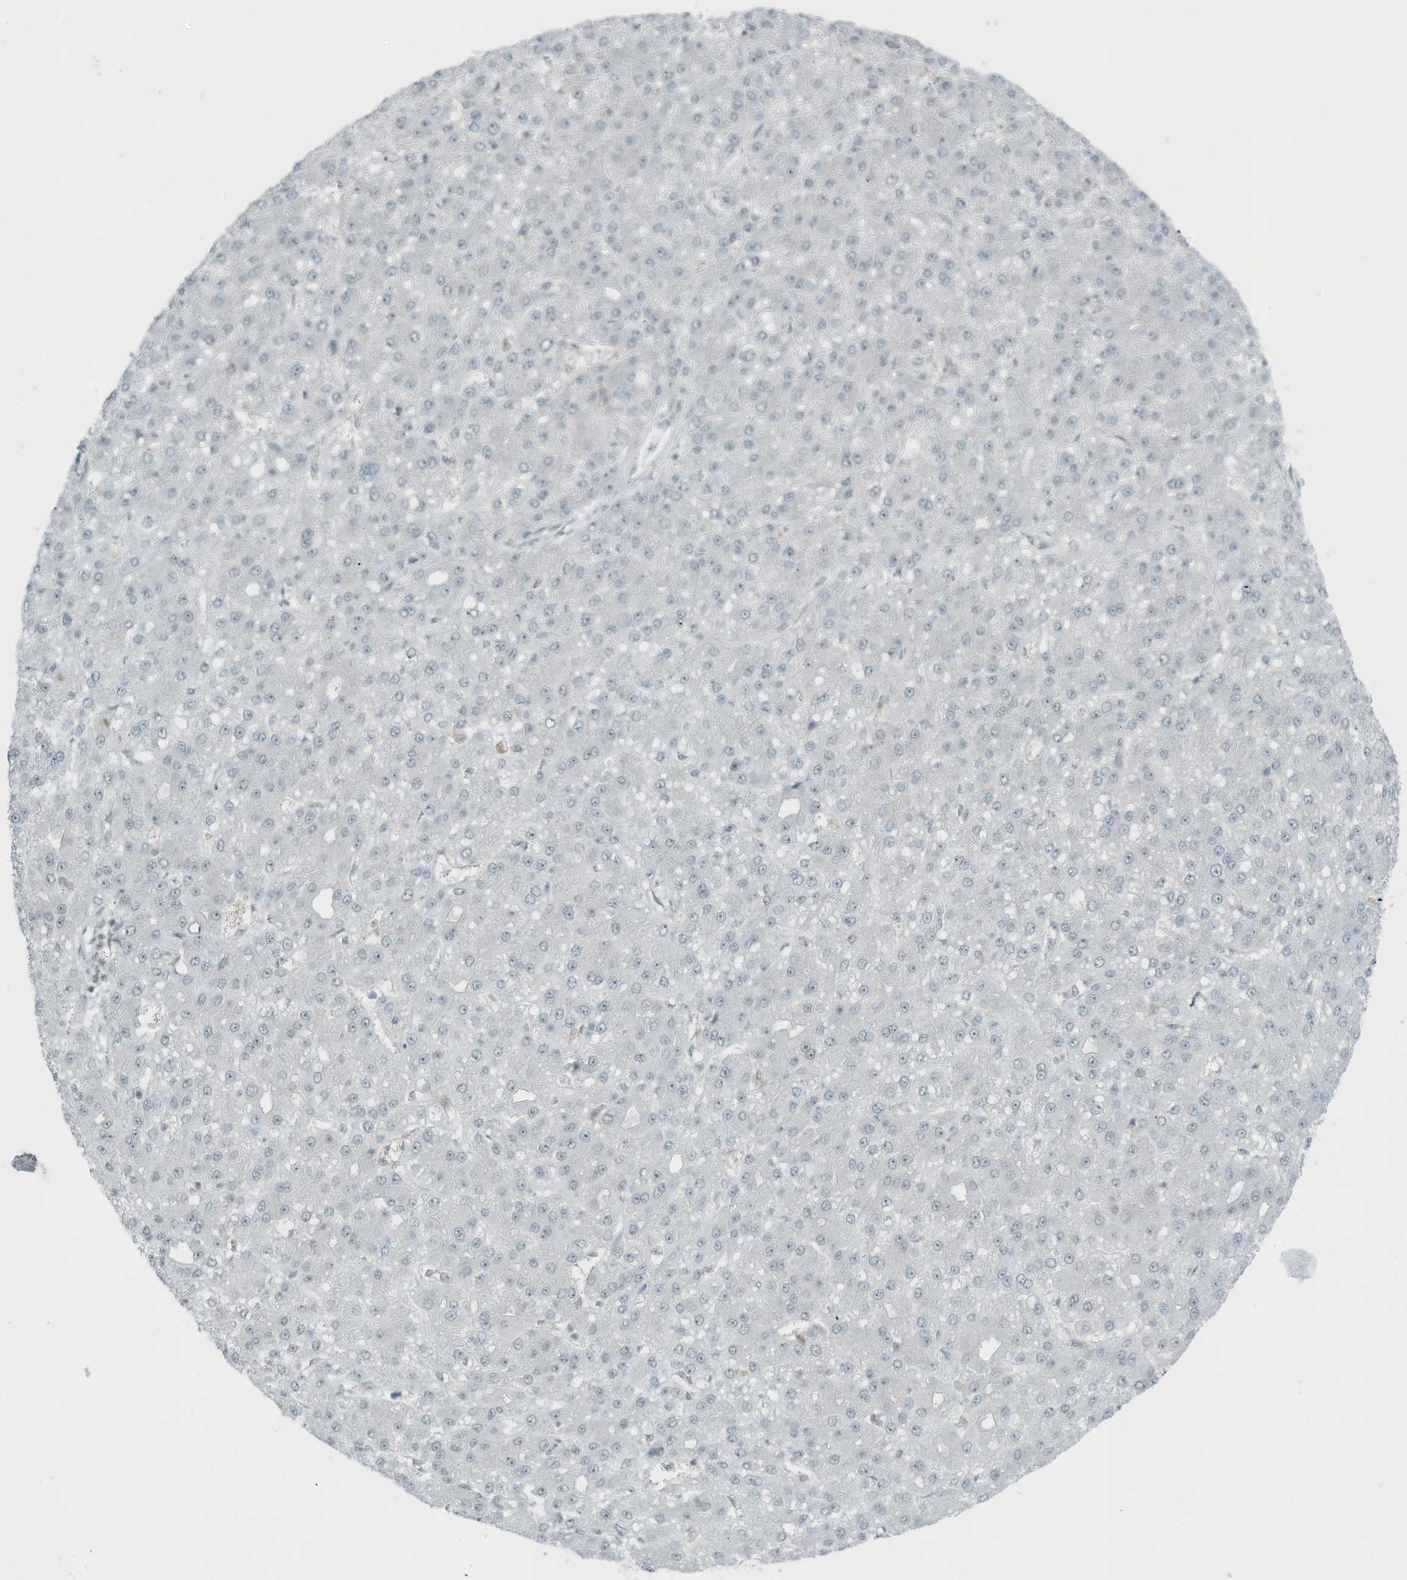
{"staining": {"intensity": "negative", "quantity": "none", "location": "none"}, "tissue": "liver cancer", "cell_type": "Tumor cells", "image_type": "cancer", "snomed": [{"axis": "morphology", "description": "Carcinoma, Hepatocellular, NOS"}, {"axis": "topography", "description": "Liver"}], "caption": "This is an immunohistochemistry histopathology image of human liver cancer (hepatocellular carcinoma). There is no expression in tumor cells.", "gene": "WRNIP1", "patient": {"sex": "male", "age": 67}}